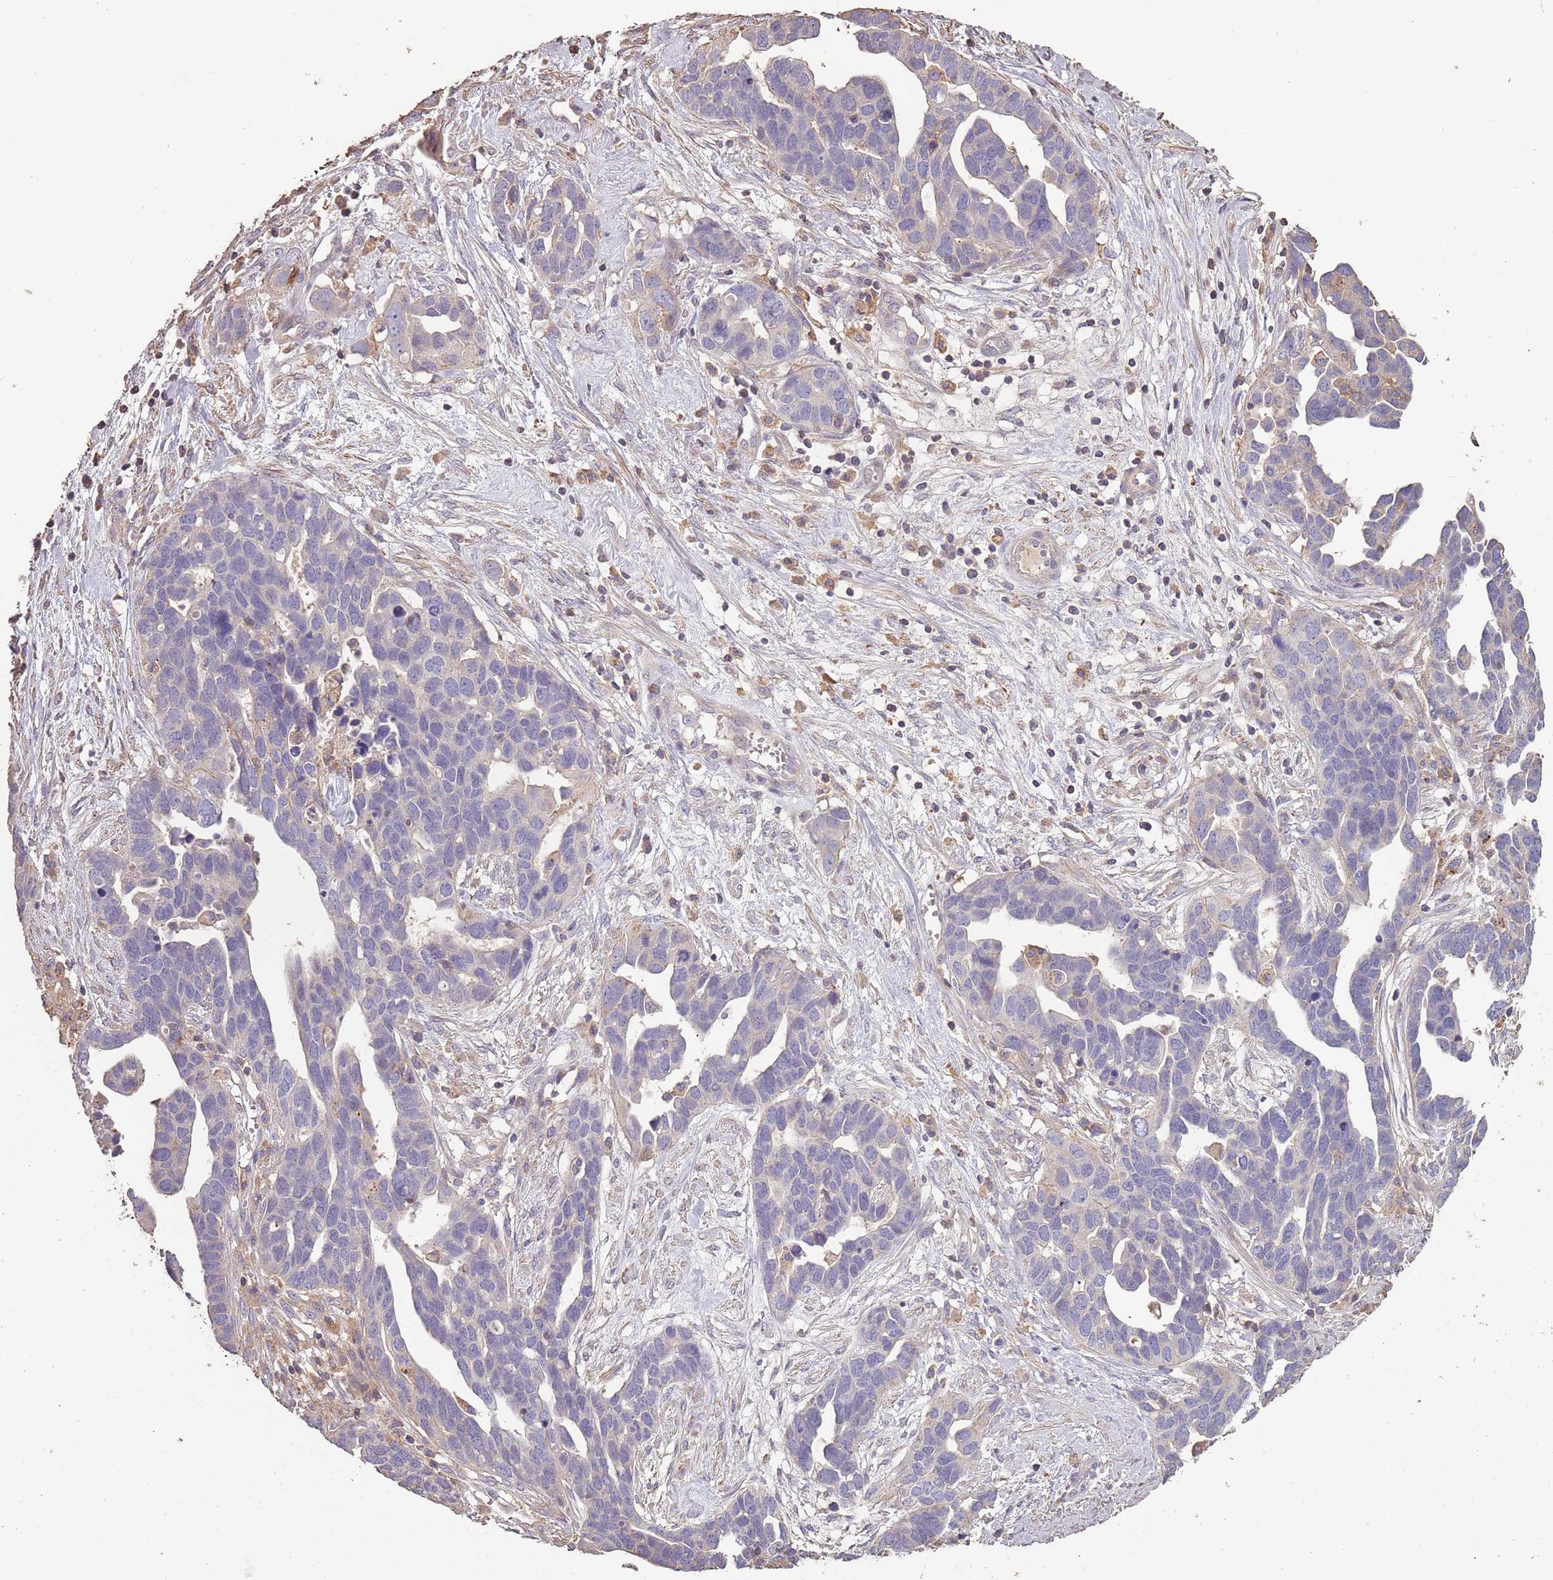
{"staining": {"intensity": "negative", "quantity": "none", "location": "none"}, "tissue": "ovarian cancer", "cell_type": "Tumor cells", "image_type": "cancer", "snomed": [{"axis": "morphology", "description": "Cystadenocarcinoma, serous, NOS"}, {"axis": "topography", "description": "Ovary"}], "caption": "DAB (3,3'-diaminobenzidine) immunohistochemical staining of ovarian serous cystadenocarcinoma shows no significant staining in tumor cells. (Brightfield microscopy of DAB IHC at high magnification).", "gene": "FECH", "patient": {"sex": "female", "age": 54}}